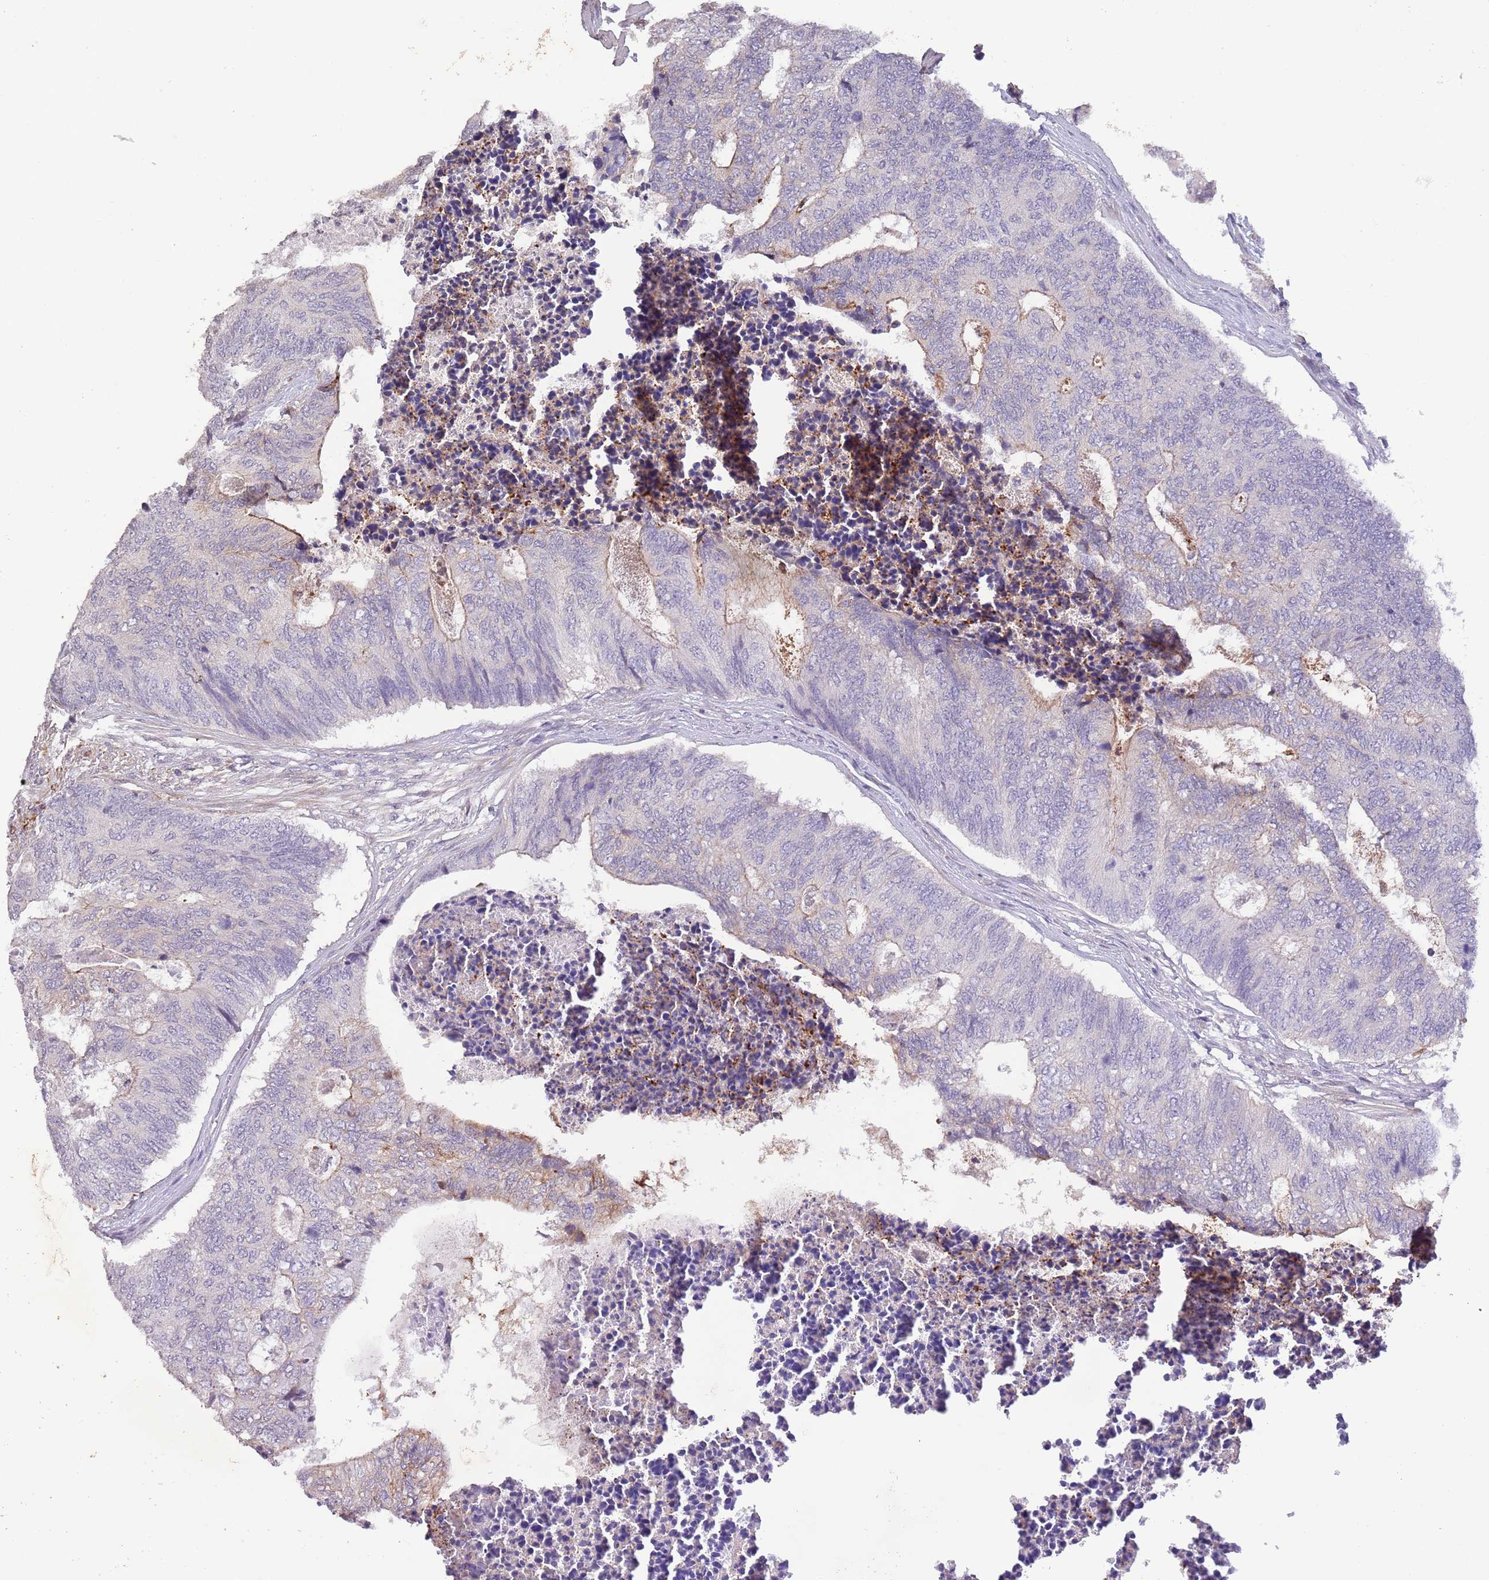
{"staining": {"intensity": "negative", "quantity": "none", "location": "none"}, "tissue": "colorectal cancer", "cell_type": "Tumor cells", "image_type": "cancer", "snomed": [{"axis": "morphology", "description": "Adenocarcinoma, NOS"}, {"axis": "topography", "description": "Colon"}], "caption": "High magnification brightfield microscopy of colorectal cancer stained with DAB (brown) and counterstained with hematoxylin (blue): tumor cells show no significant staining.", "gene": "ZNF658", "patient": {"sex": "female", "age": 67}}